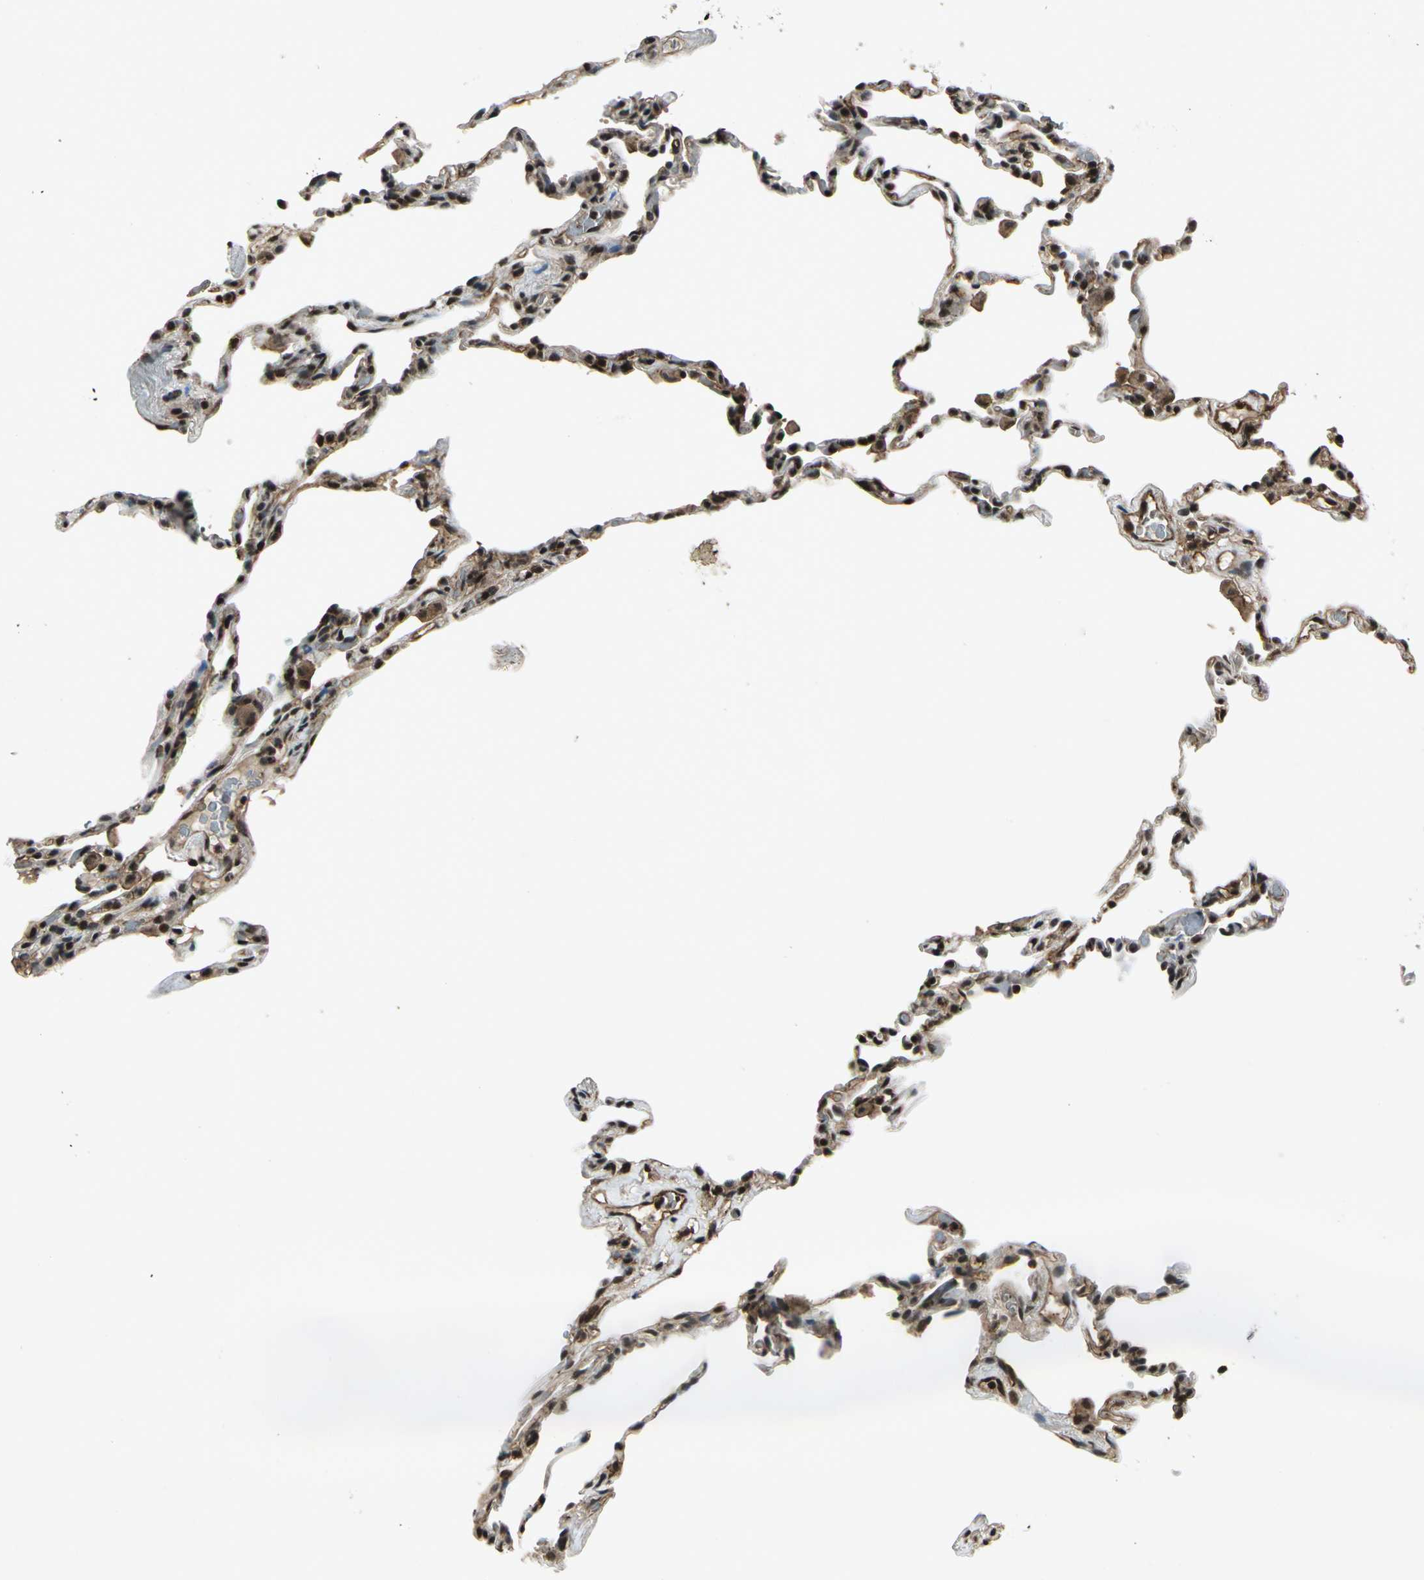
{"staining": {"intensity": "moderate", "quantity": "25%-75%", "location": "cytoplasmic/membranous,nuclear"}, "tissue": "lung", "cell_type": "Alveolar cells", "image_type": "normal", "snomed": [{"axis": "morphology", "description": "Normal tissue, NOS"}, {"axis": "topography", "description": "Lung"}], "caption": "Normal lung reveals moderate cytoplasmic/membranous,nuclear staining in approximately 25%-75% of alveolar cells, visualized by immunohistochemistry.", "gene": "NR2C2", "patient": {"sex": "male", "age": 59}}